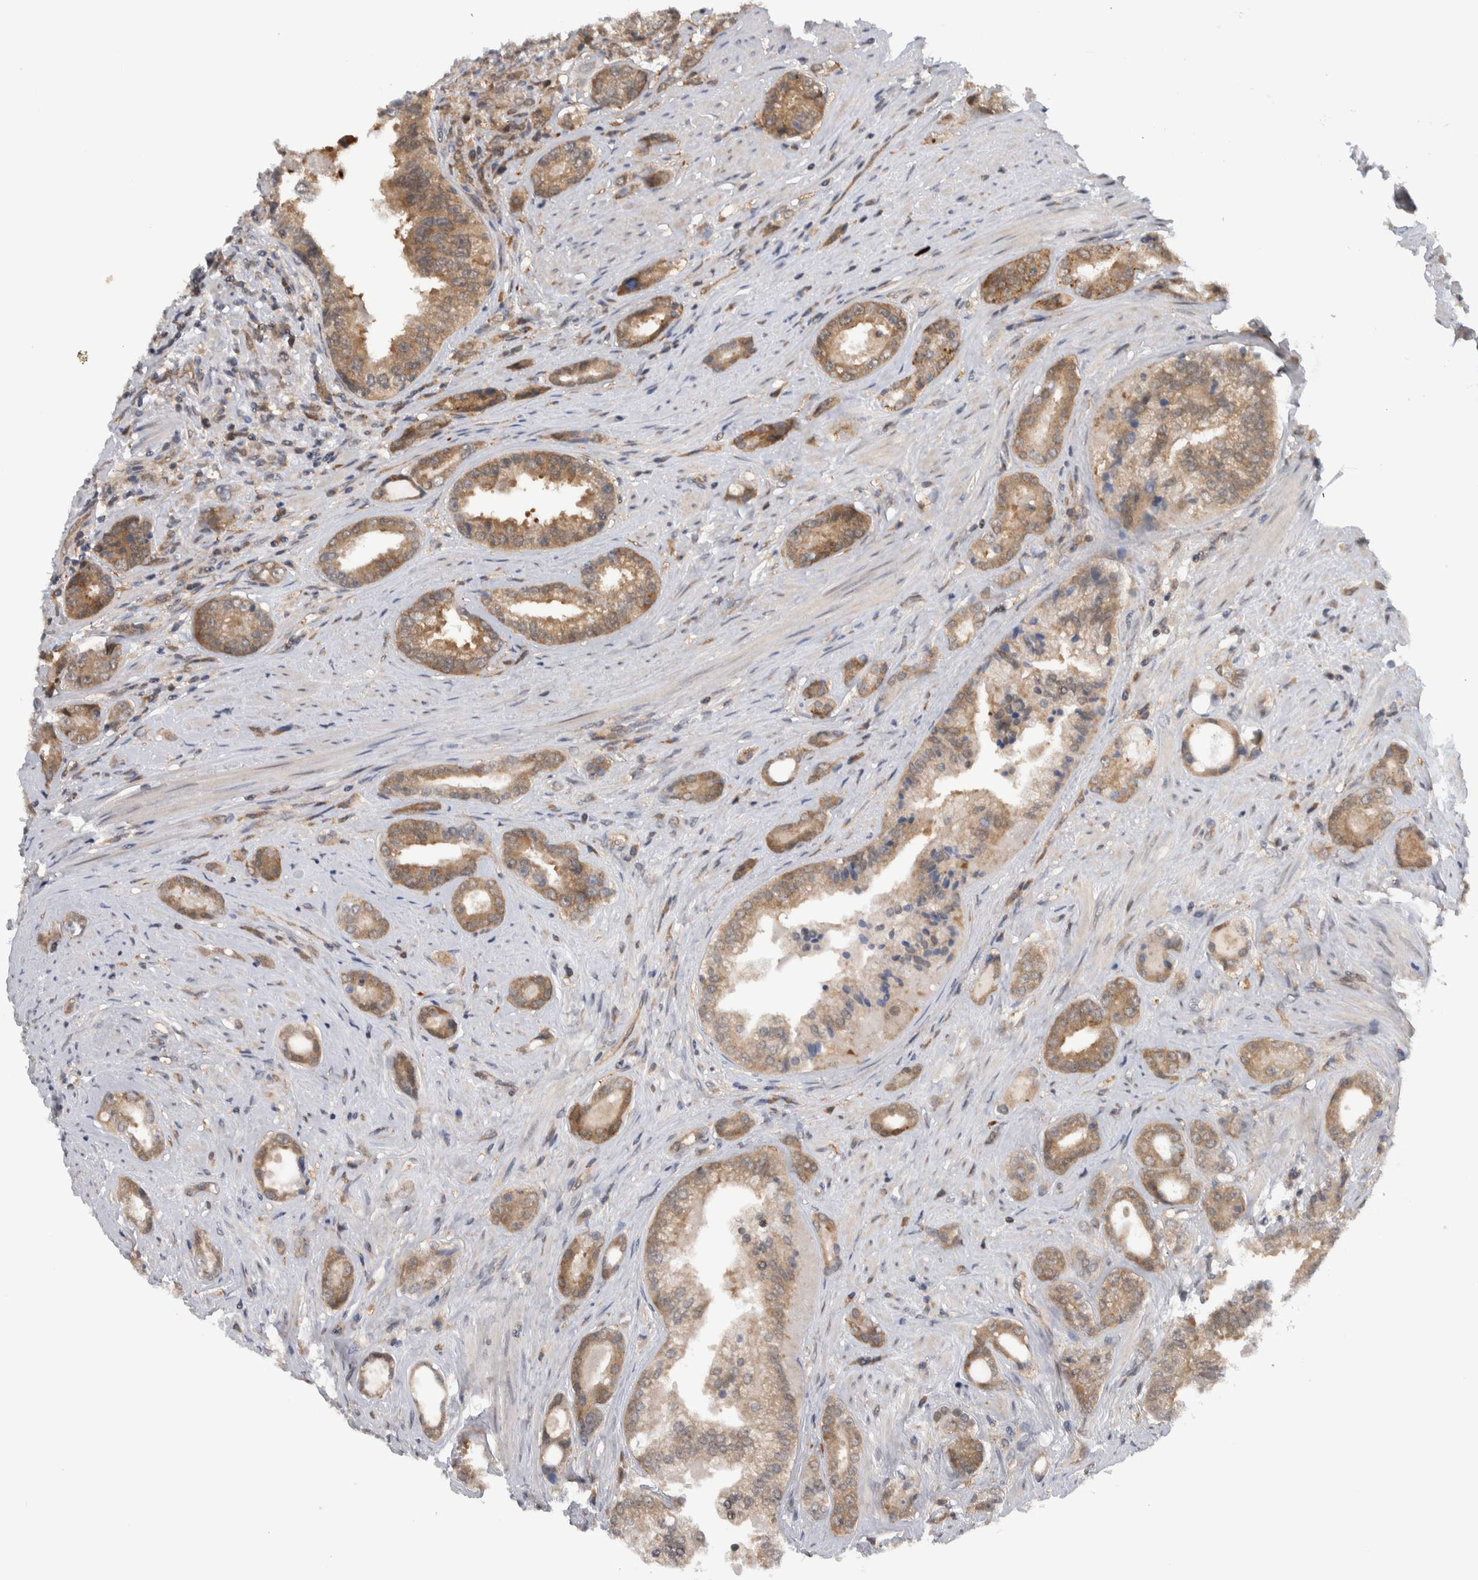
{"staining": {"intensity": "moderate", "quantity": ">75%", "location": "cytoplasmic/membranous"}, "tissue": "prostate cancer", "cell_type": "Tumor cells", "image_type": "cancer", "snomed": [{"axis": "morphology", "description": "Adenocarcinoma, High grade"}, {"axis": "topography", "description": "Prostate"}], "caption": "Human prostate cancer stained for a protein (brown) reveals moderate cytoplasmic/membranous positive expression in about >75% of tumor cells.", "gene": "CCDC43", "patient": {"sex": "male", "age": 61}}